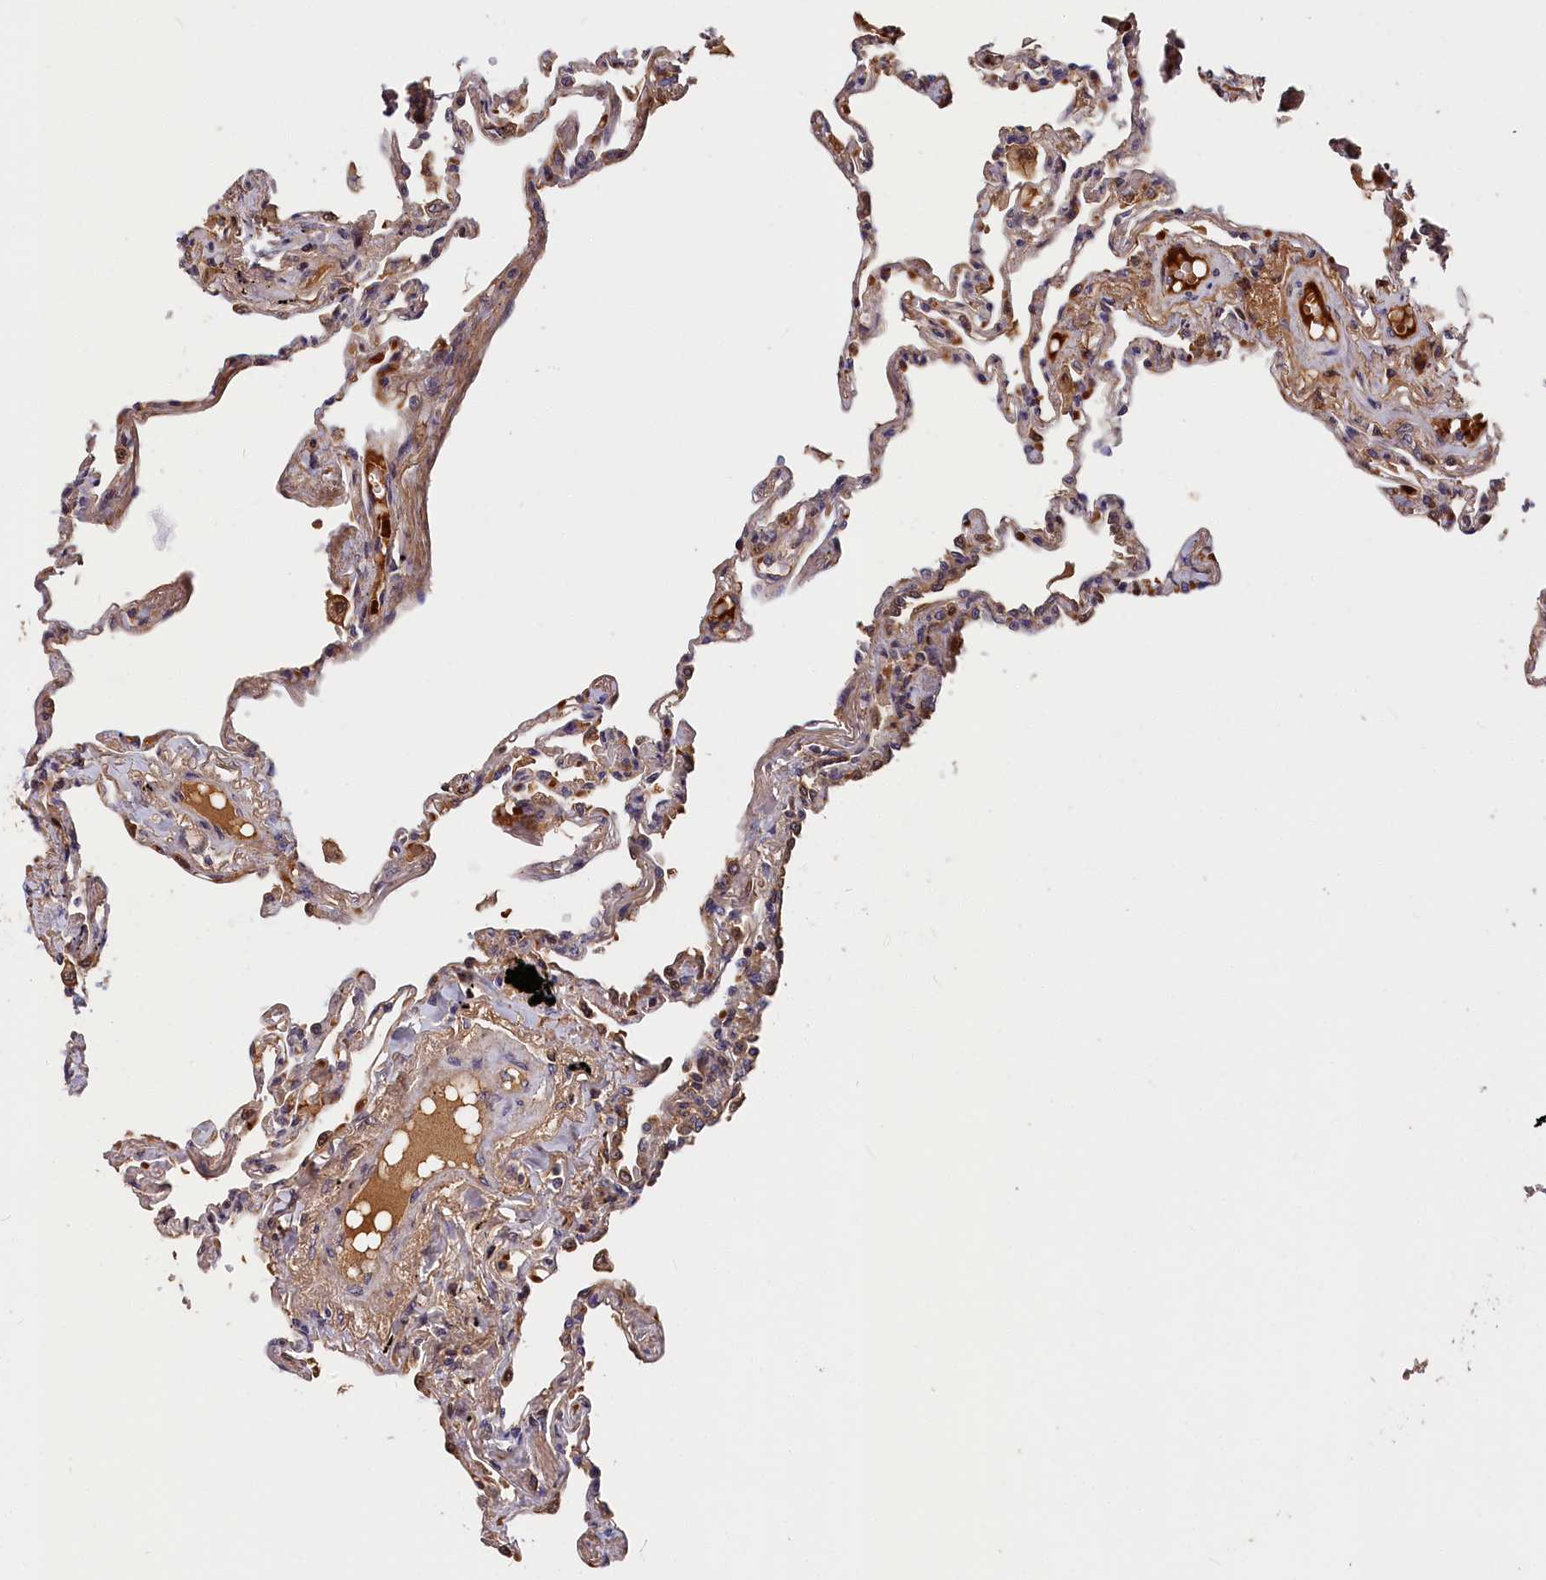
{"staining": {"intensity": "moderate", "quantity": "<25%", "location": "cytoplasmic/membranous"}, "tissue": "lung", "cell_type": "Alveolar cells", "image_type": "normal", "snomed": [{"axis": "morphology", "description": "Normal tissue, NOS"}, {"axis": "topography", "description": "Lung"}], "caption": "Brown immunohistochemical staining in unremarkable human lung exhibits moderate cytoplasmic/membranous staining in about <25% of alveolar cells.", "gene": "ITIH1", "patient": {"sex": "female", "age": 67}}